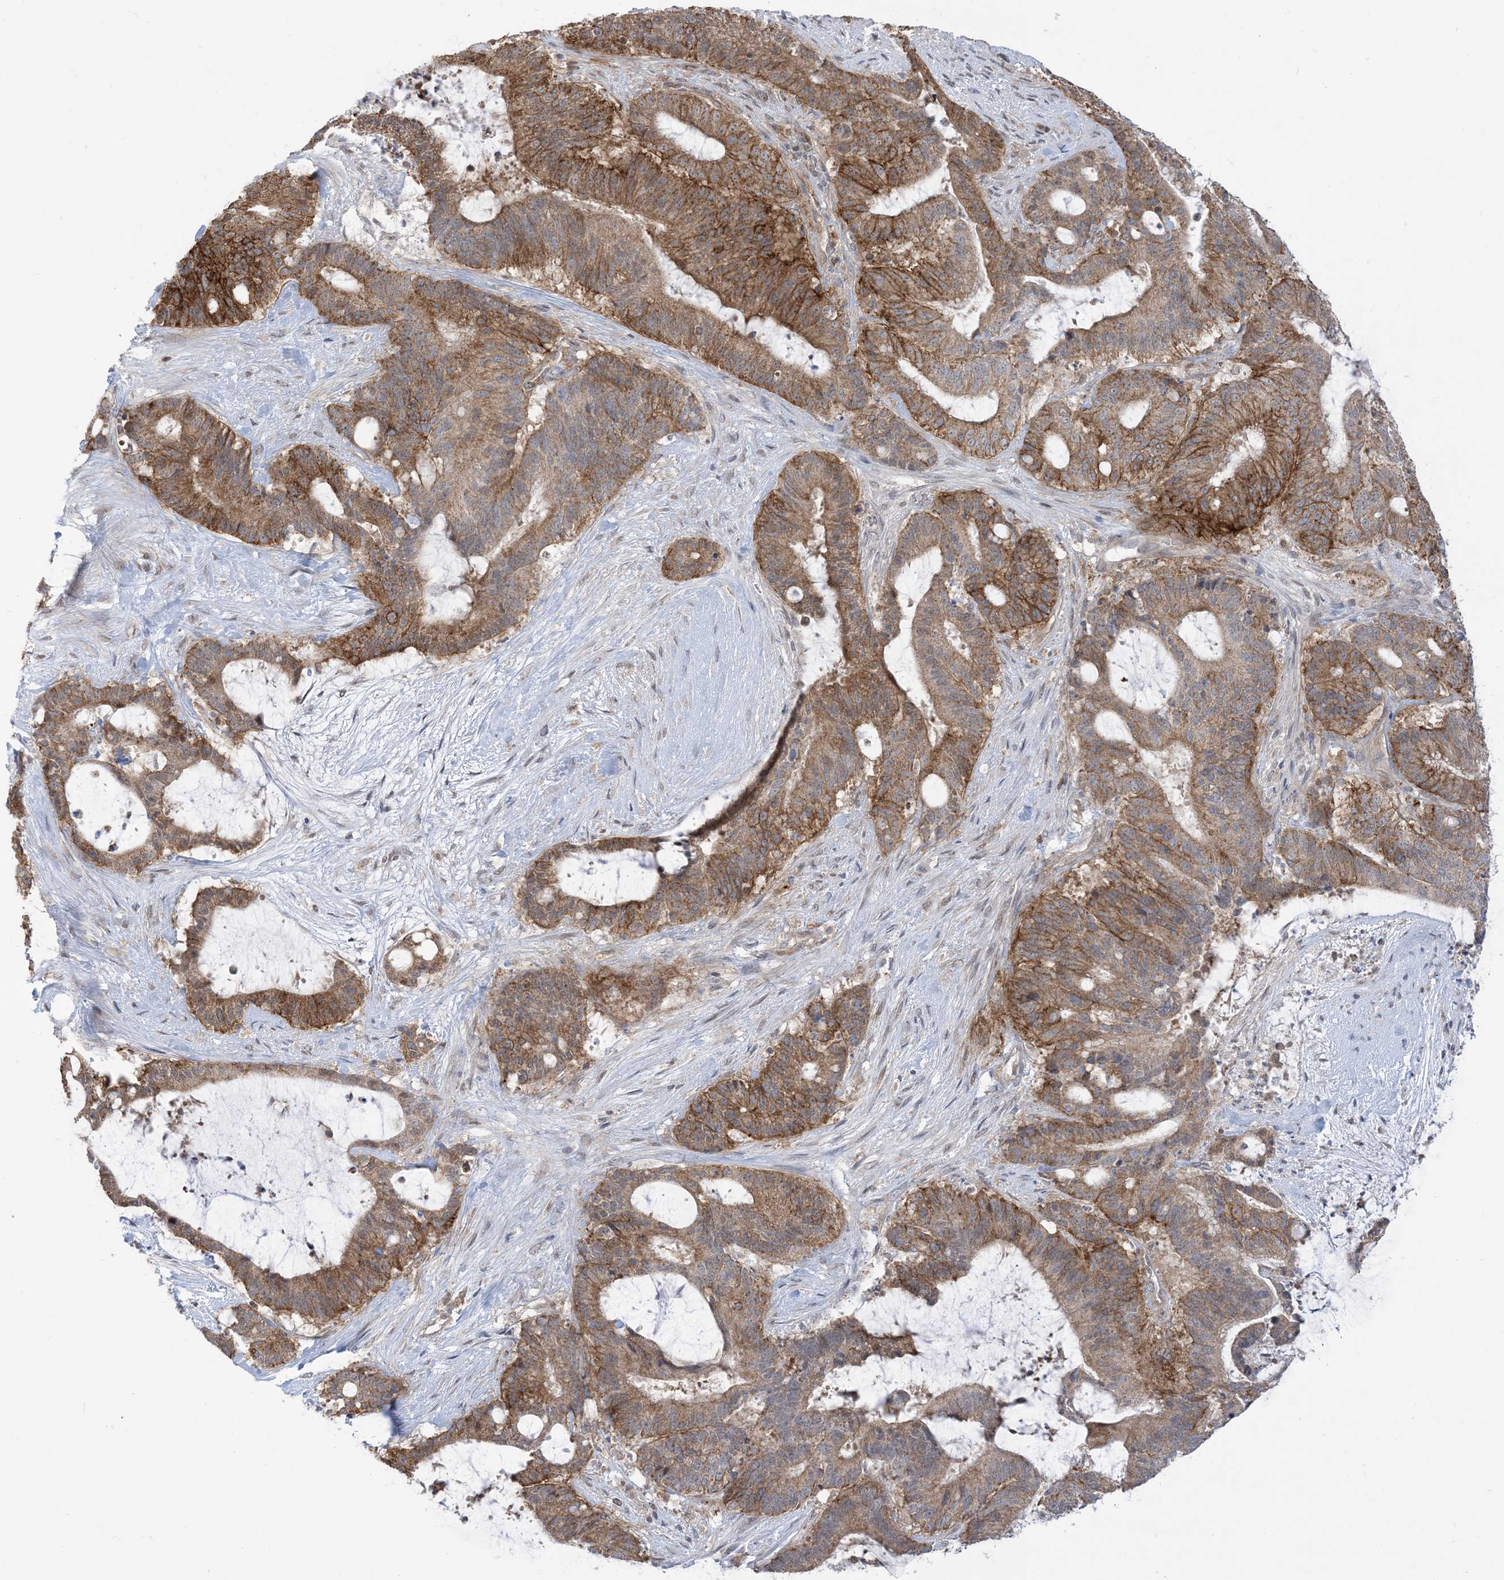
{"staining": {"intensity": "moderate", "quantity": ">75%", "location": "cytoplasmic/membranous"}, "tissue": "liver cancer", "cell_type": "Tumor cells", "image_type": "cancer", "snomed": [{"axis": "morphology", "description": "Normal tissue, NOS"}, {"axis": "morphology", "description": "Cholangiocarcinoma"}, {"axis": "topography", "description": "Liver"}, {"axis": "topography", "description": "Peripheral nerve tissue"}], "caption": "Moderate cytoplasmic/membranous protein positivity is identified in about >75% of tumor cells in liver cholangiocarcinoma. (DAB IHC, brown staining for protein, blue staining for nuclei).", "gene": "CASP4", "patient": {"sex": "female", "age": 73}}